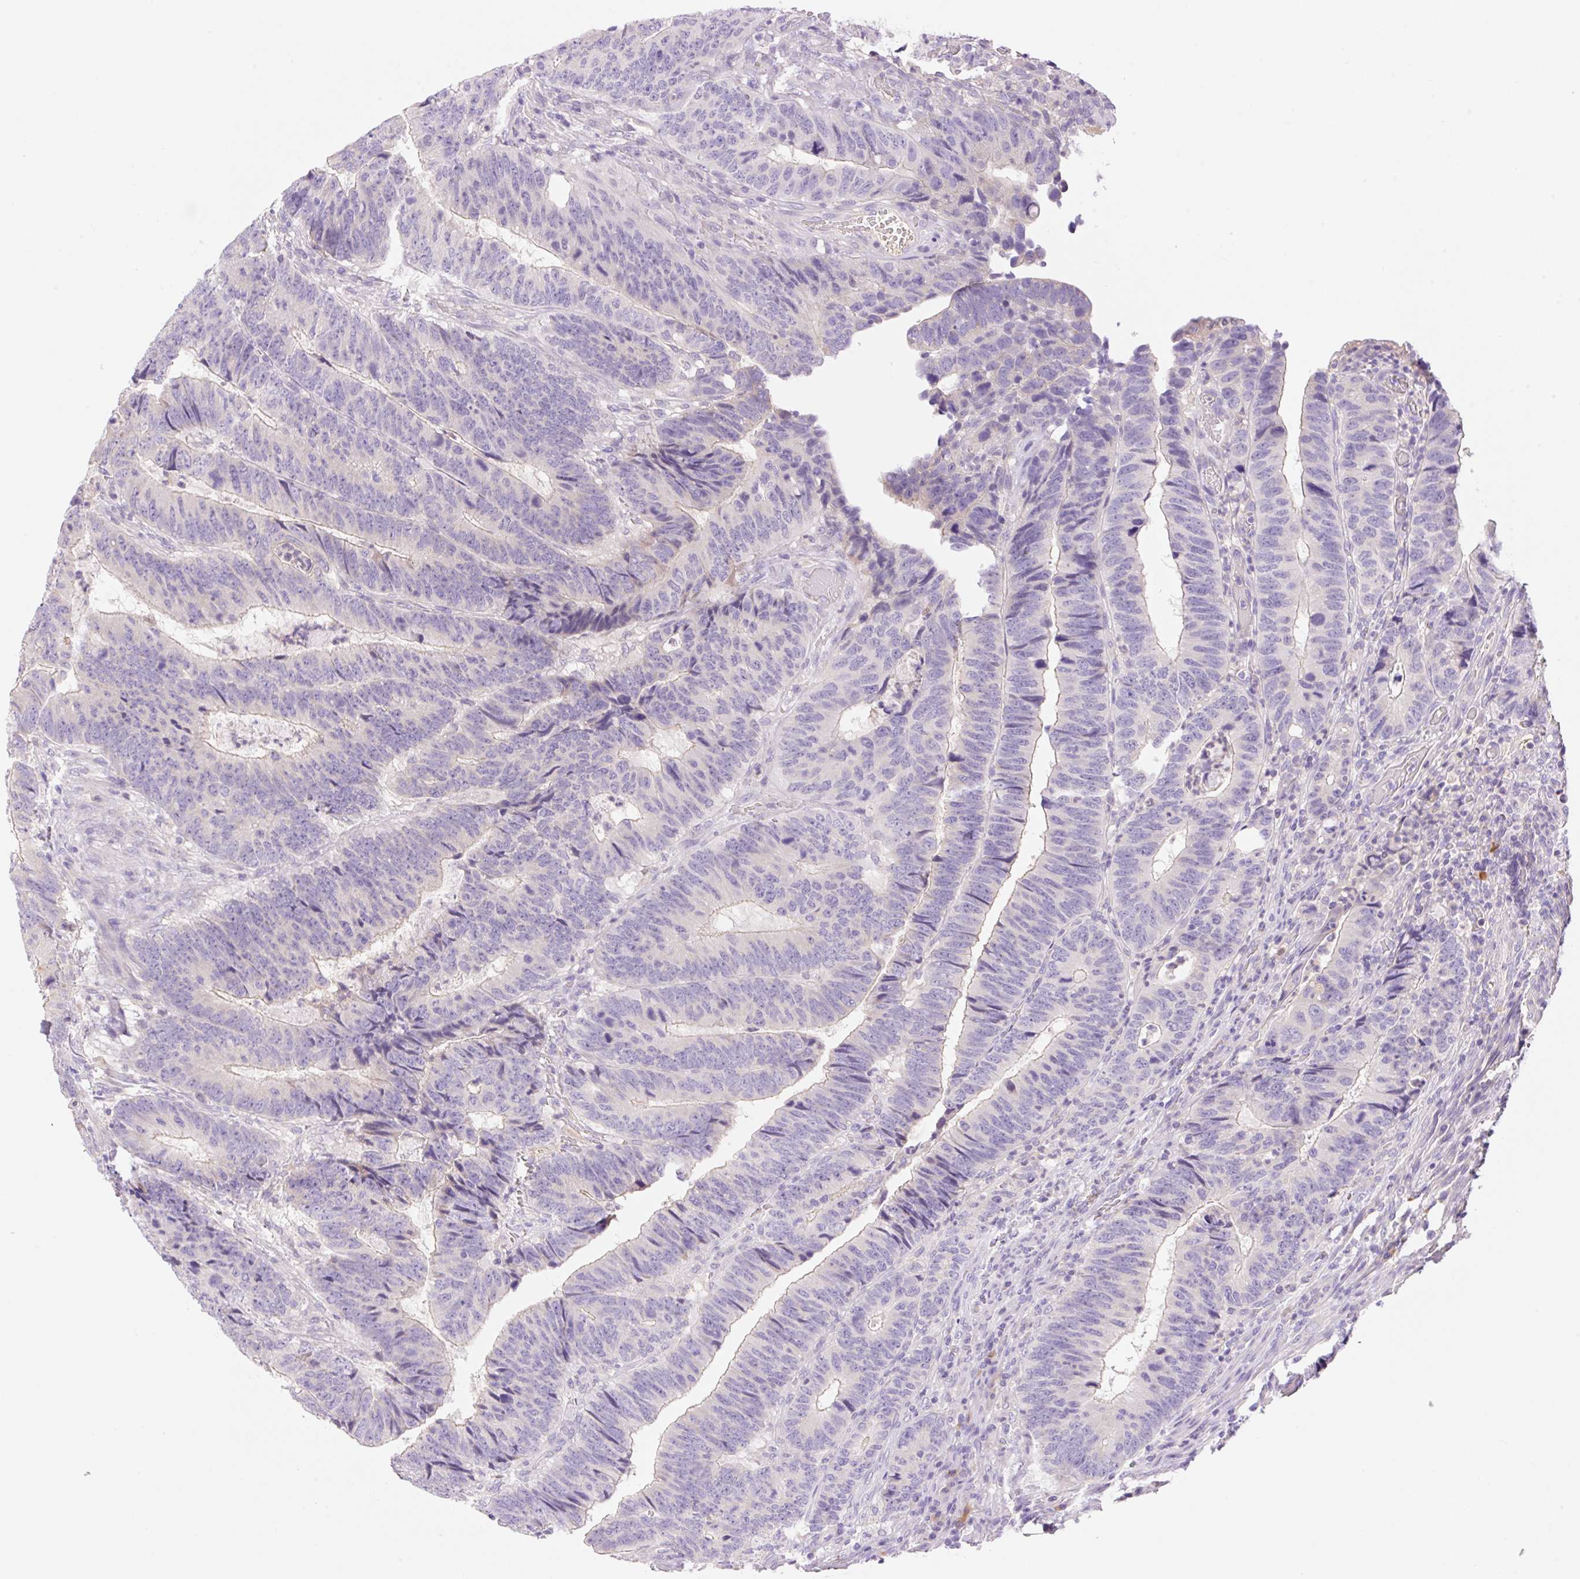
{"staining": {"intensity": "negative", "quantity": "none", "location": "none"}, "tissue": "colorectal cancer", "cell_type": "Tumor cells", "image_type": "cancer", "snomed": [{"axis": "morphology", "description": "Adenocarcinoma, NOS"}, {"axis": "topography", "description": "Colon"}], "caption": "DAB immunohistochemical staining of human colorectal adenocarcinoma reveals no significant staining in tumor cells.", "gene": "DENND5A", "patient": {"sex": "male", "age": 62}}